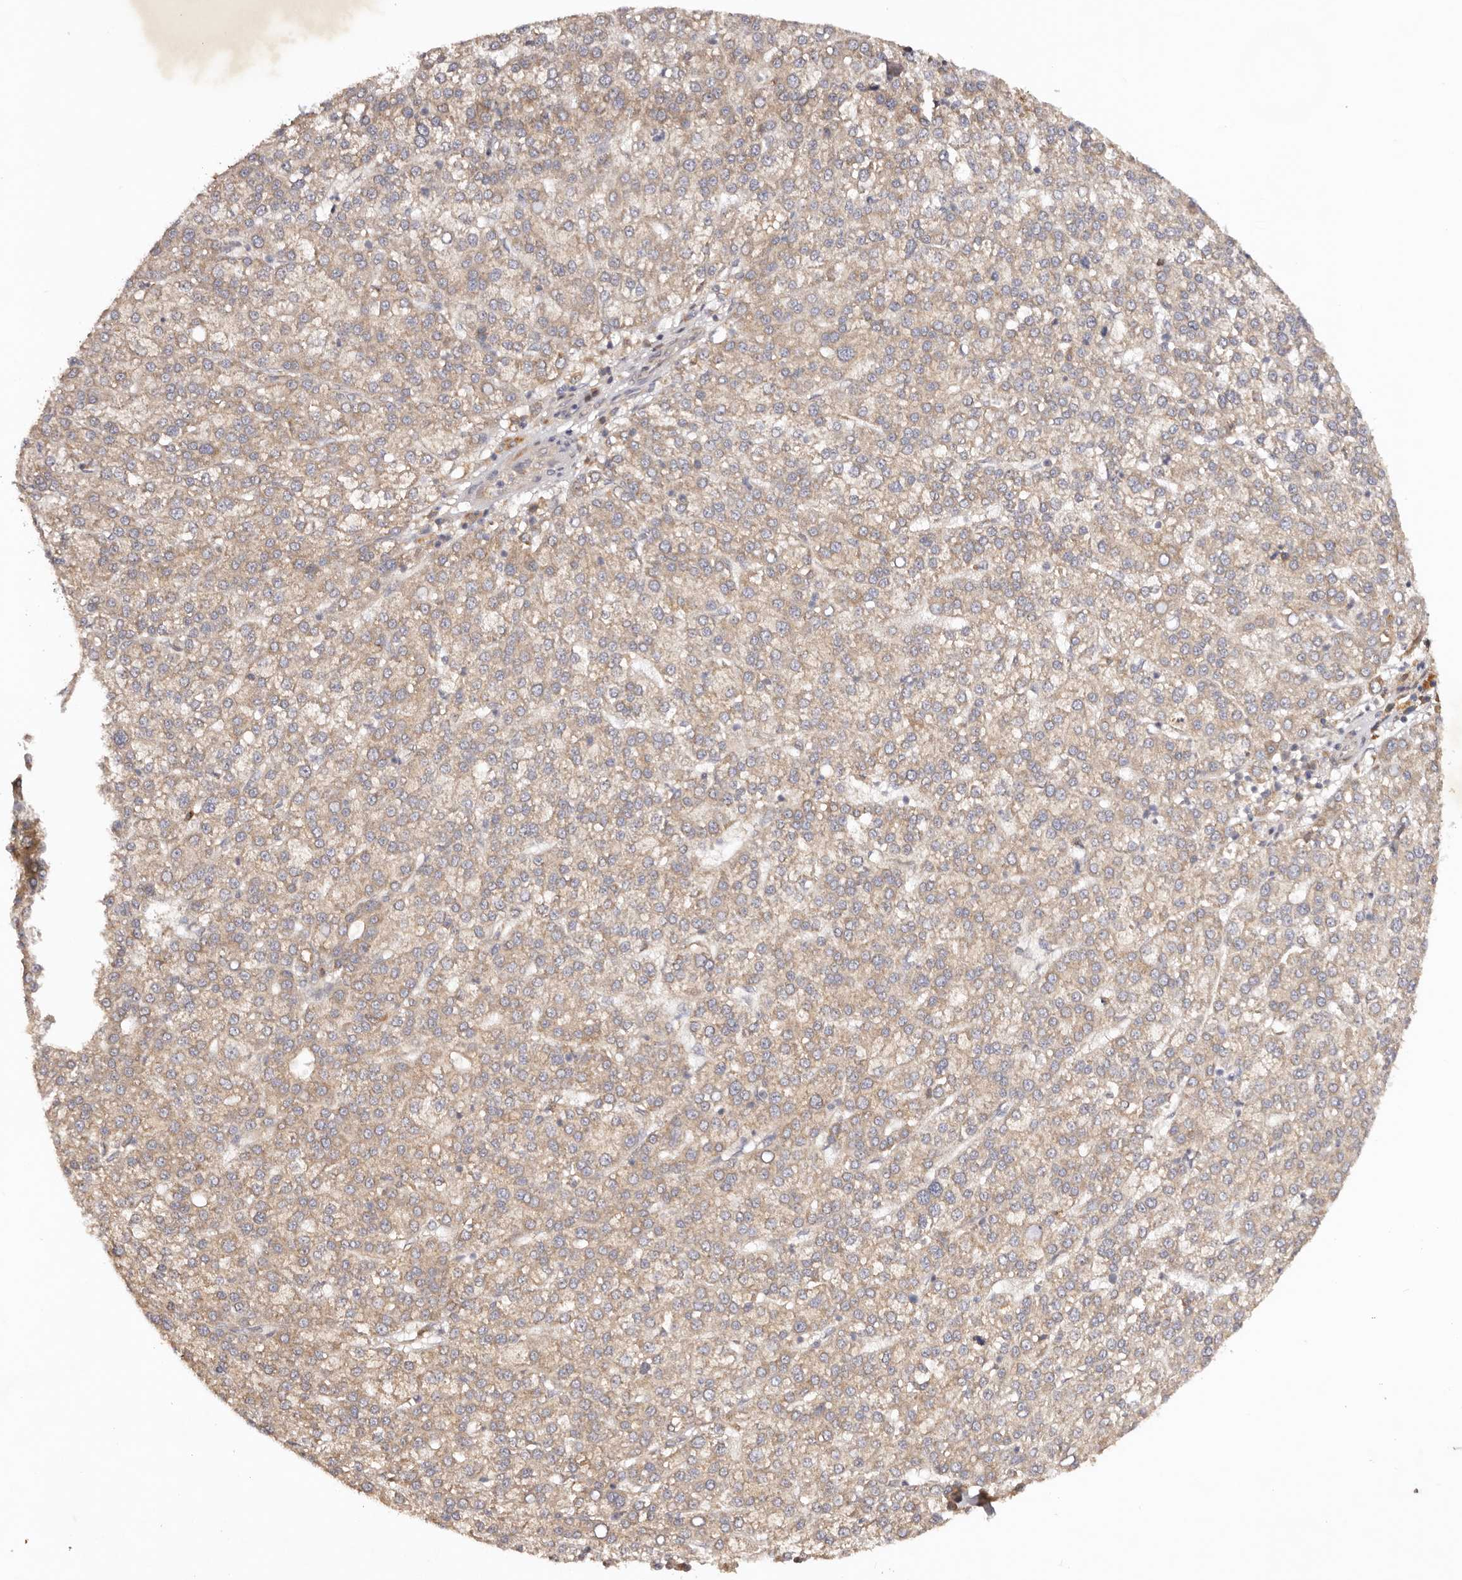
{"staining": {"intensity": "weak", "quantity": ">75%", "location": "cytoplasmic/membranous"}, "tissue": "liver cancer", "cell_type": "Tumor cells", "image_type": "cancer", "snomed": [{"axis": "morphology", "description": "Carcinoma, Hepatocellular, NOS"}, {"axis": "topography", "description": "Liver"}], "caption": "IHC micrograph of neoplastic tissue: human liver cancer stained using immunohistochemistry (IHC) reveals low levels of weak protein expression localized specifically in the cytoplasmic/membranous of tumor cells, appearing as a cytoplasmic/membranous brown color.", "gene": "PKIB", "patient": {"sex": "female", "age": 58}}